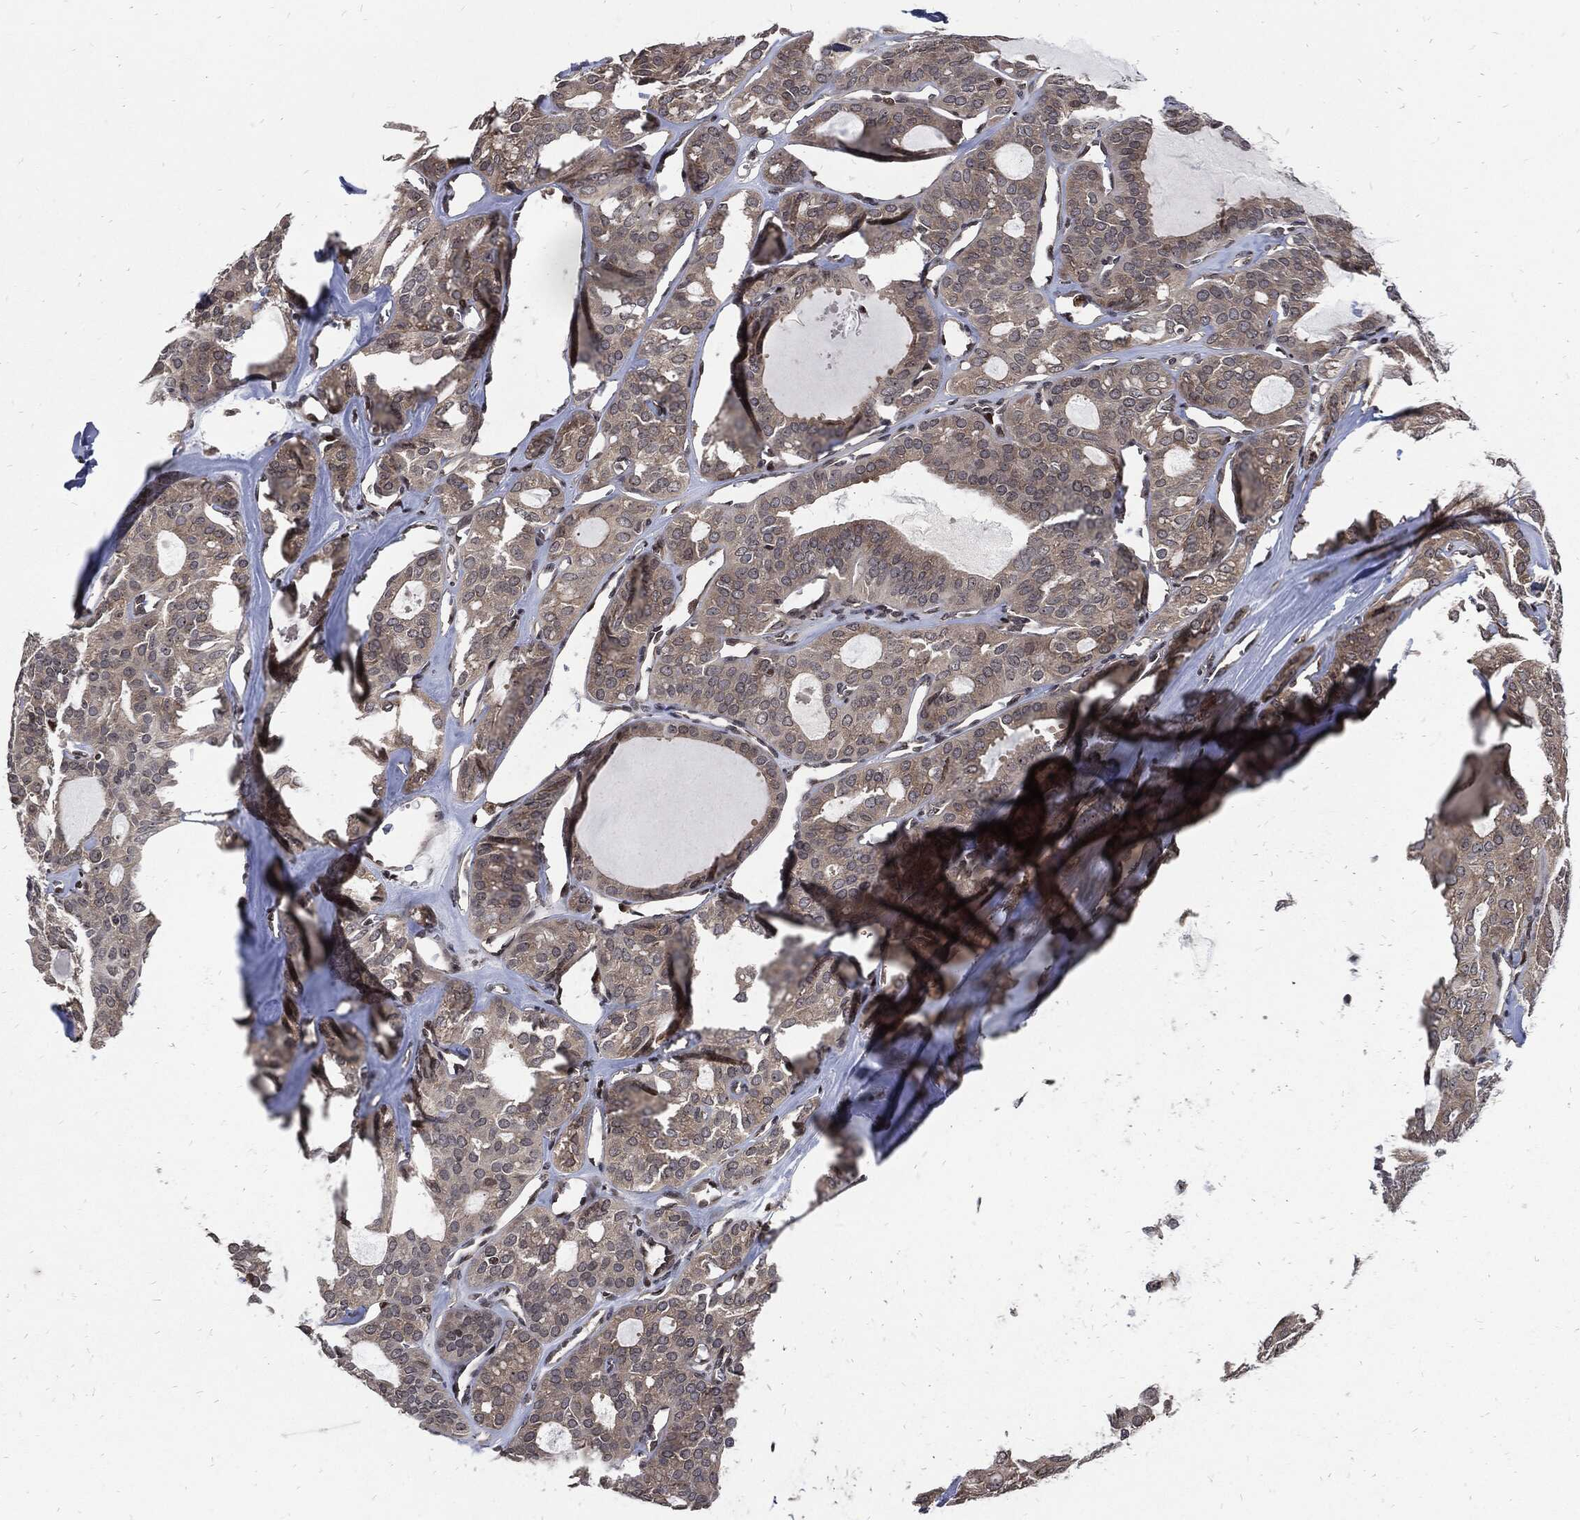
{"staining": {"intensity": "strong", "quantity": "<25%", "location": "nuclear"}, "tissue": "thyroid cancer", "cell_type": "Tumor cells", "image_type": "cancer", "snomed": [{"axis": "morphology", "description": "Follicular adenoma carcinoma, NOS"}, {"axis": "topography", "description": "Thyroid gland"}], "caption": "Follicular adenoma carcinoma (thyroid) was stained to show a protein in brown. There is medium levels of strong nuclear expression in about <25% of tumor cells.", "gene": "ZNF775", "patient": {"sex": "male", "age": 75}}